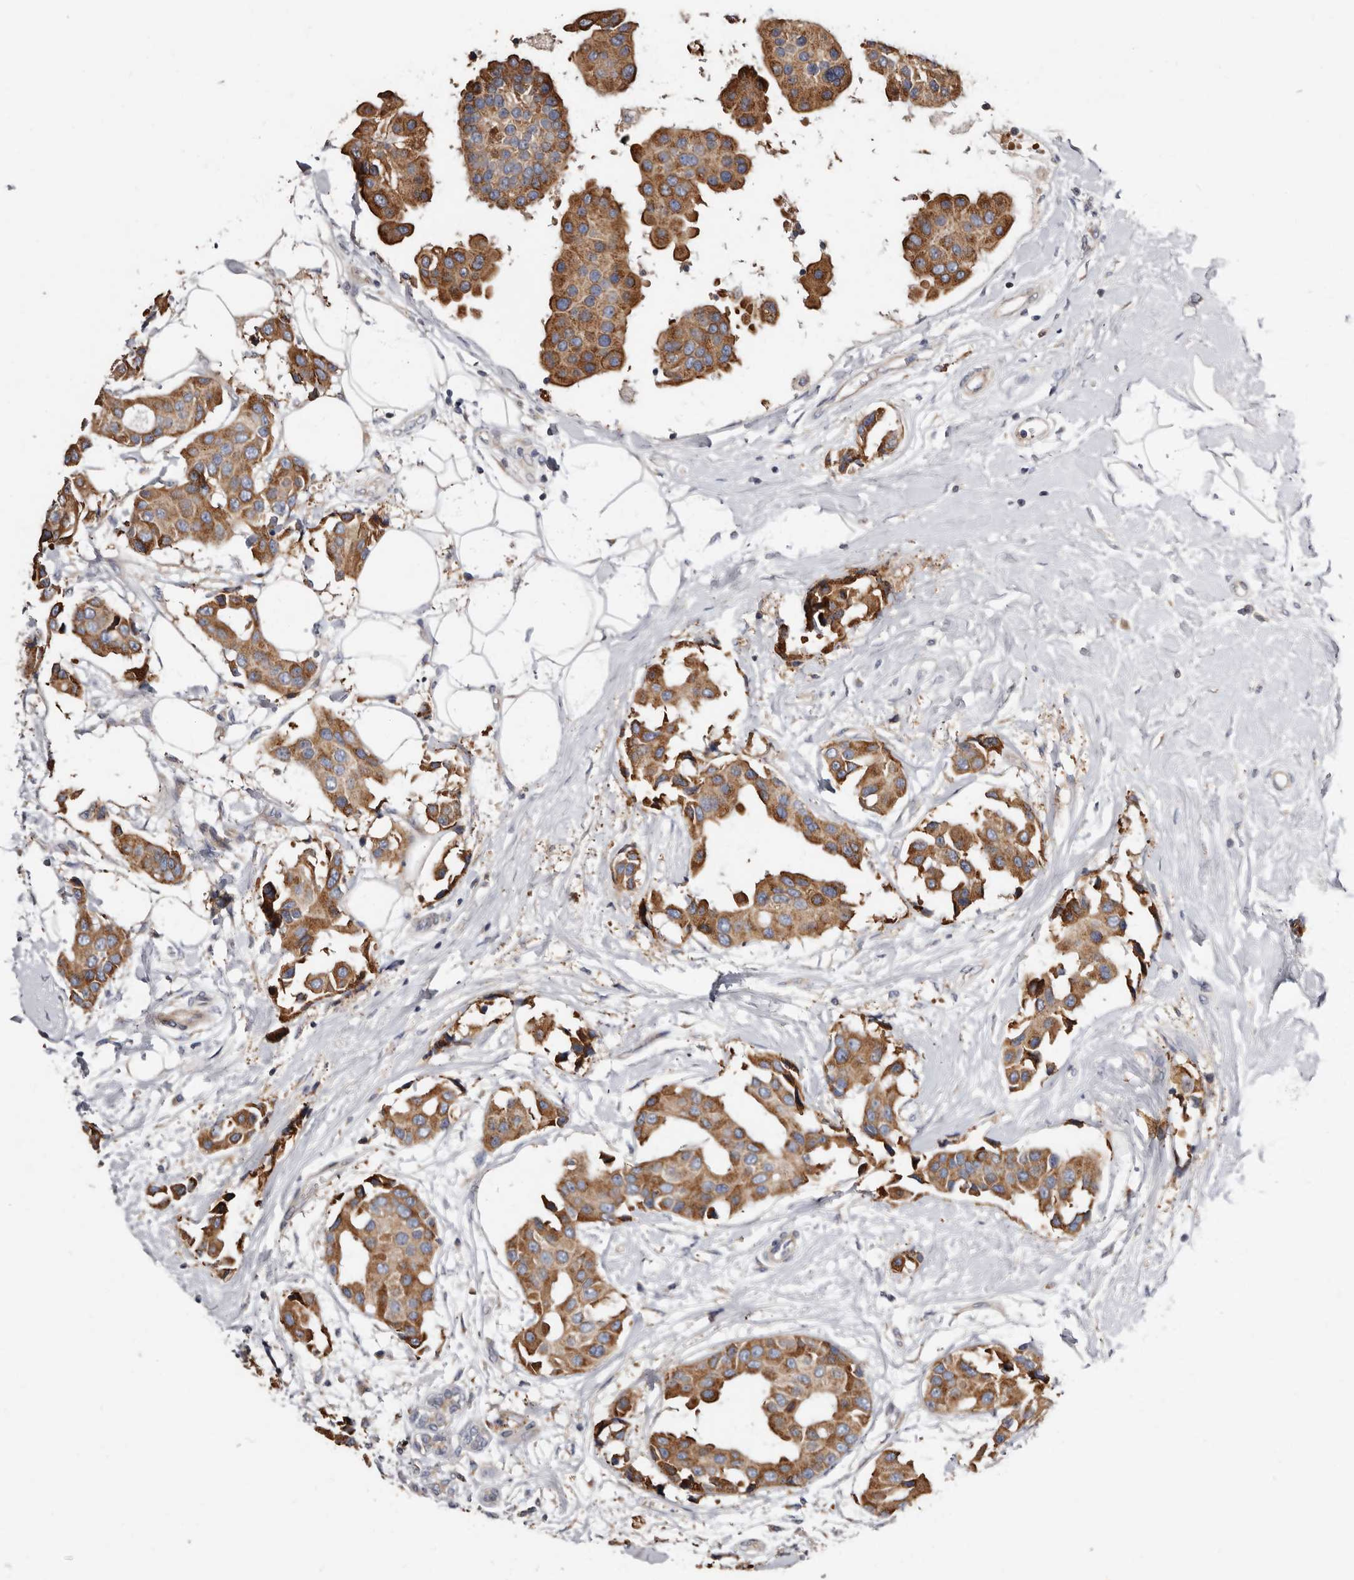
{"staining": {"intensity": "moderate", "quantity": ">75%", "location": "cytoplasmic/membranous"}, "tissue": "breast cancer", "cell_type": "Tumor cells", "image_type": "cancer", "snomed": [{"axis": "morphology", "description": "Normal tissue, NOS"}, {"axis": "morphology", "description": "Duct carcinoma"}, {"axis": "topography", "description": "Breast"}], "caption": "Protein staining shows moderate cytoplasmic/membranous staining in about >75% of tumor cells in invasive ductal carcinoma (breast). Immunohistochemistry (ihc) stains the protein in brown and the nuclei are stained blue.", "gene": "ASIC5", "patient": {"sex": "female", "age": 39}}